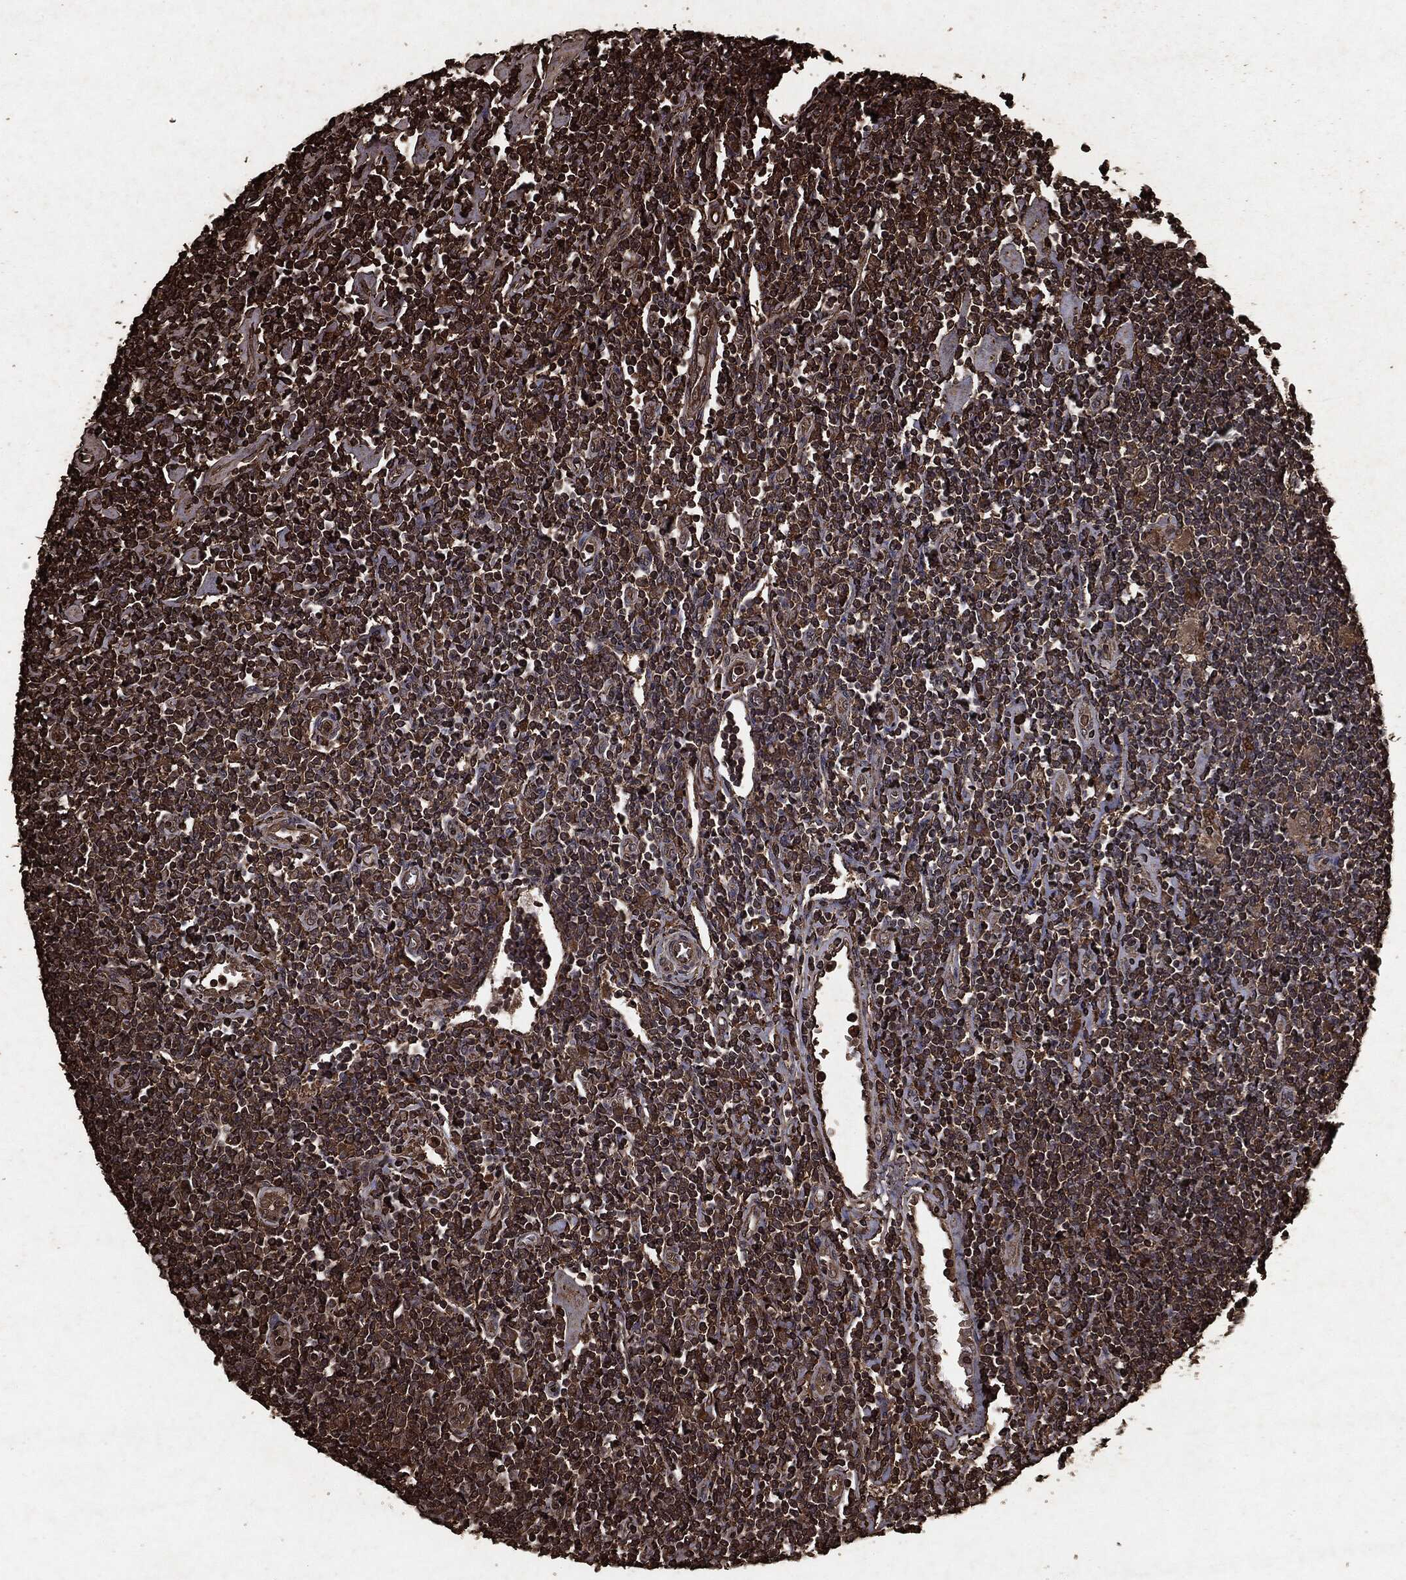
{"staining": {"intensity": "moderate", "quantity": ">75%", "location": "cytoplasmic/membranous"}, "tissue": "lymphoma", "cell_type": "Tumor cells", "image_type": "cancer", "snomed": [{"axis": "morphology", "description": "Hodgkin's disease, NOS"}, {"axis": "topography", "description": "Lymph node"}], "caption": "DAB (3,3'-diaminobenzidine) immunohistochemical staining of human Hodgkin's disease exhibits moderate cytoplasmic/membranous protein positivity in about >75% of tumor cells.", "gene": "ARAF", "patient": {"sex": "male", "age": 40}}